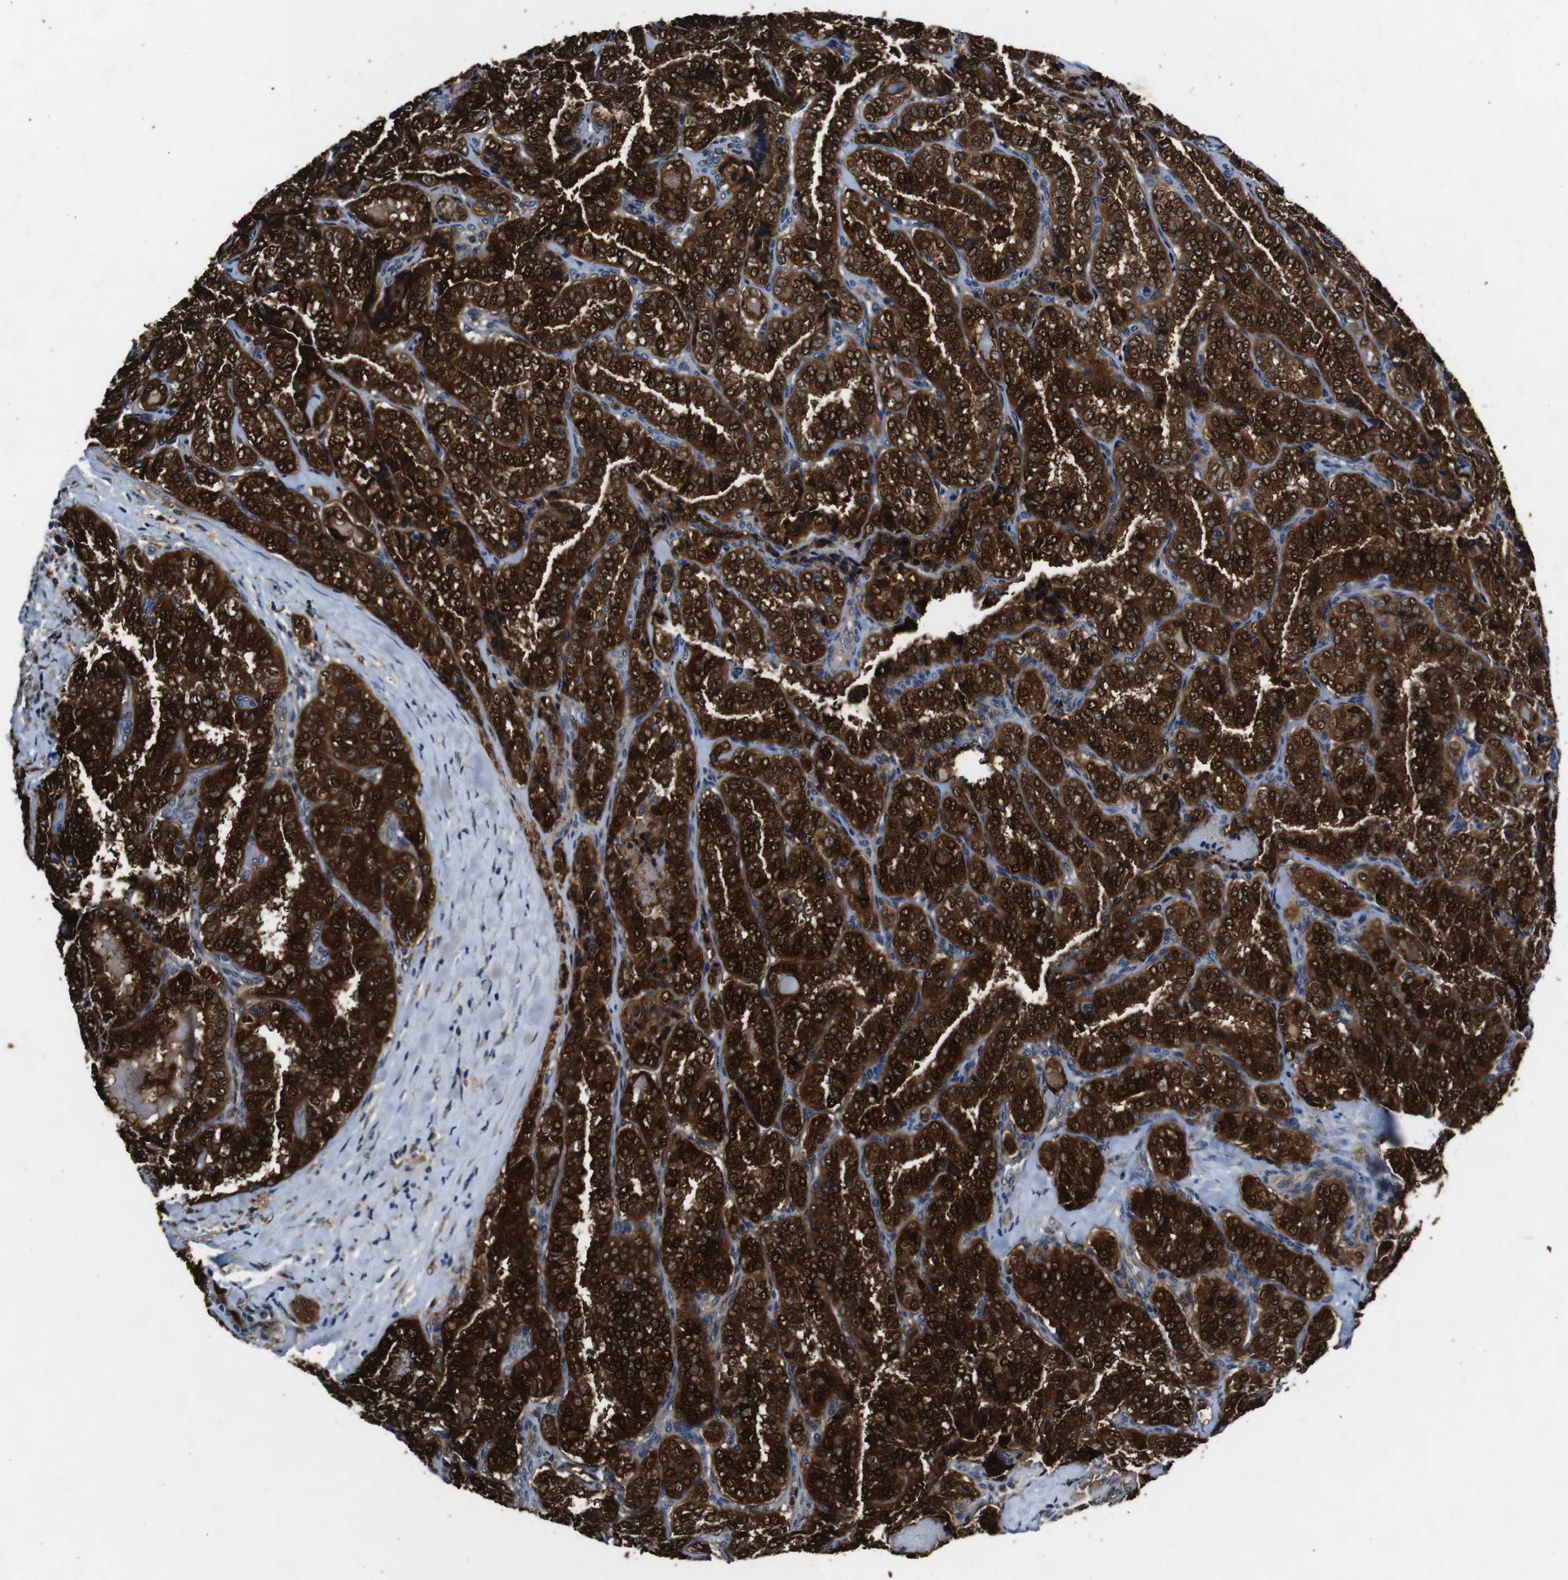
{"staining": {"intensity": "strong", "quantity": ">75%", "location": "cytoplasmic/membranous,nuclear"}, "tissue": "thyroid cancer", "cell_type": "Tumor cells", "image_type": "cancer", "snomed": [{"axis": "morphology", "description": "Normal tissue, NOS"}, {"axis": "morphology", "description": "Papillary adenocarcinoma, NOS"}, {"axis": "topography", "description": "Thyroid gland"}], "caption": "Protein staining of papillary adenocarcinoma (thyroid) tissue reveals strong cytoplasmic/membranous and nuclear expression in about >75% of tumor cells.", "gene": "ANXA1", "patient": {"sex": "female", "age": 30}}